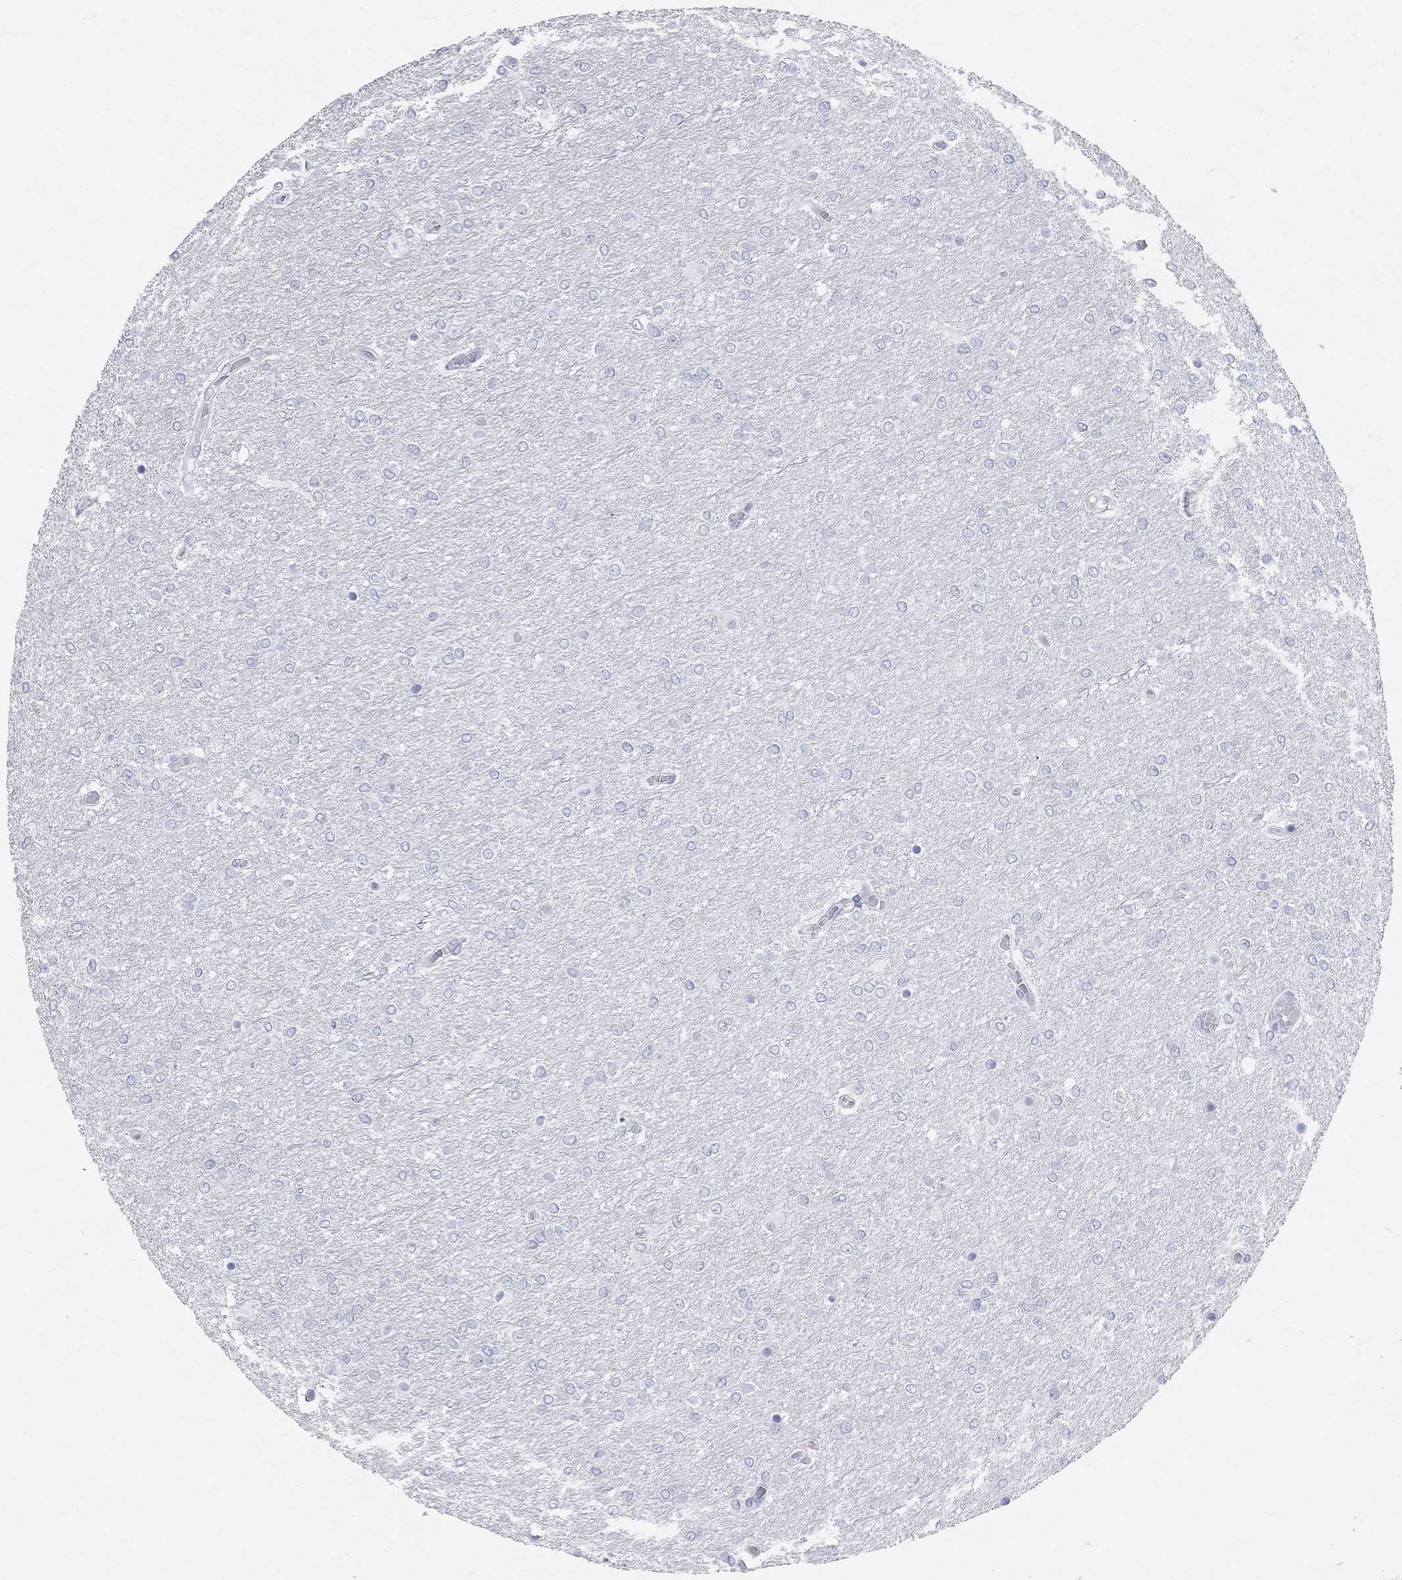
{"staining": {"intensity": "negative", "quantity": "none", "location": "none"}, "tissue": "glioma", "cell_type": "Tumor cells", "image_type": "cancer", "snomed": [{"axis": "morphology", "description": "Glioma, malignant, High grade"}, {"axis": "topography", "description": "Brain"}], "caption": "An immunohistochemistry (IHC) histopathology image of malignant high-grade glioma is shown. There is no staining in tumor cells of malignant high-grade glioma.", "gene": "AOX1", "patient": {"sex": "female", "age": 61}}